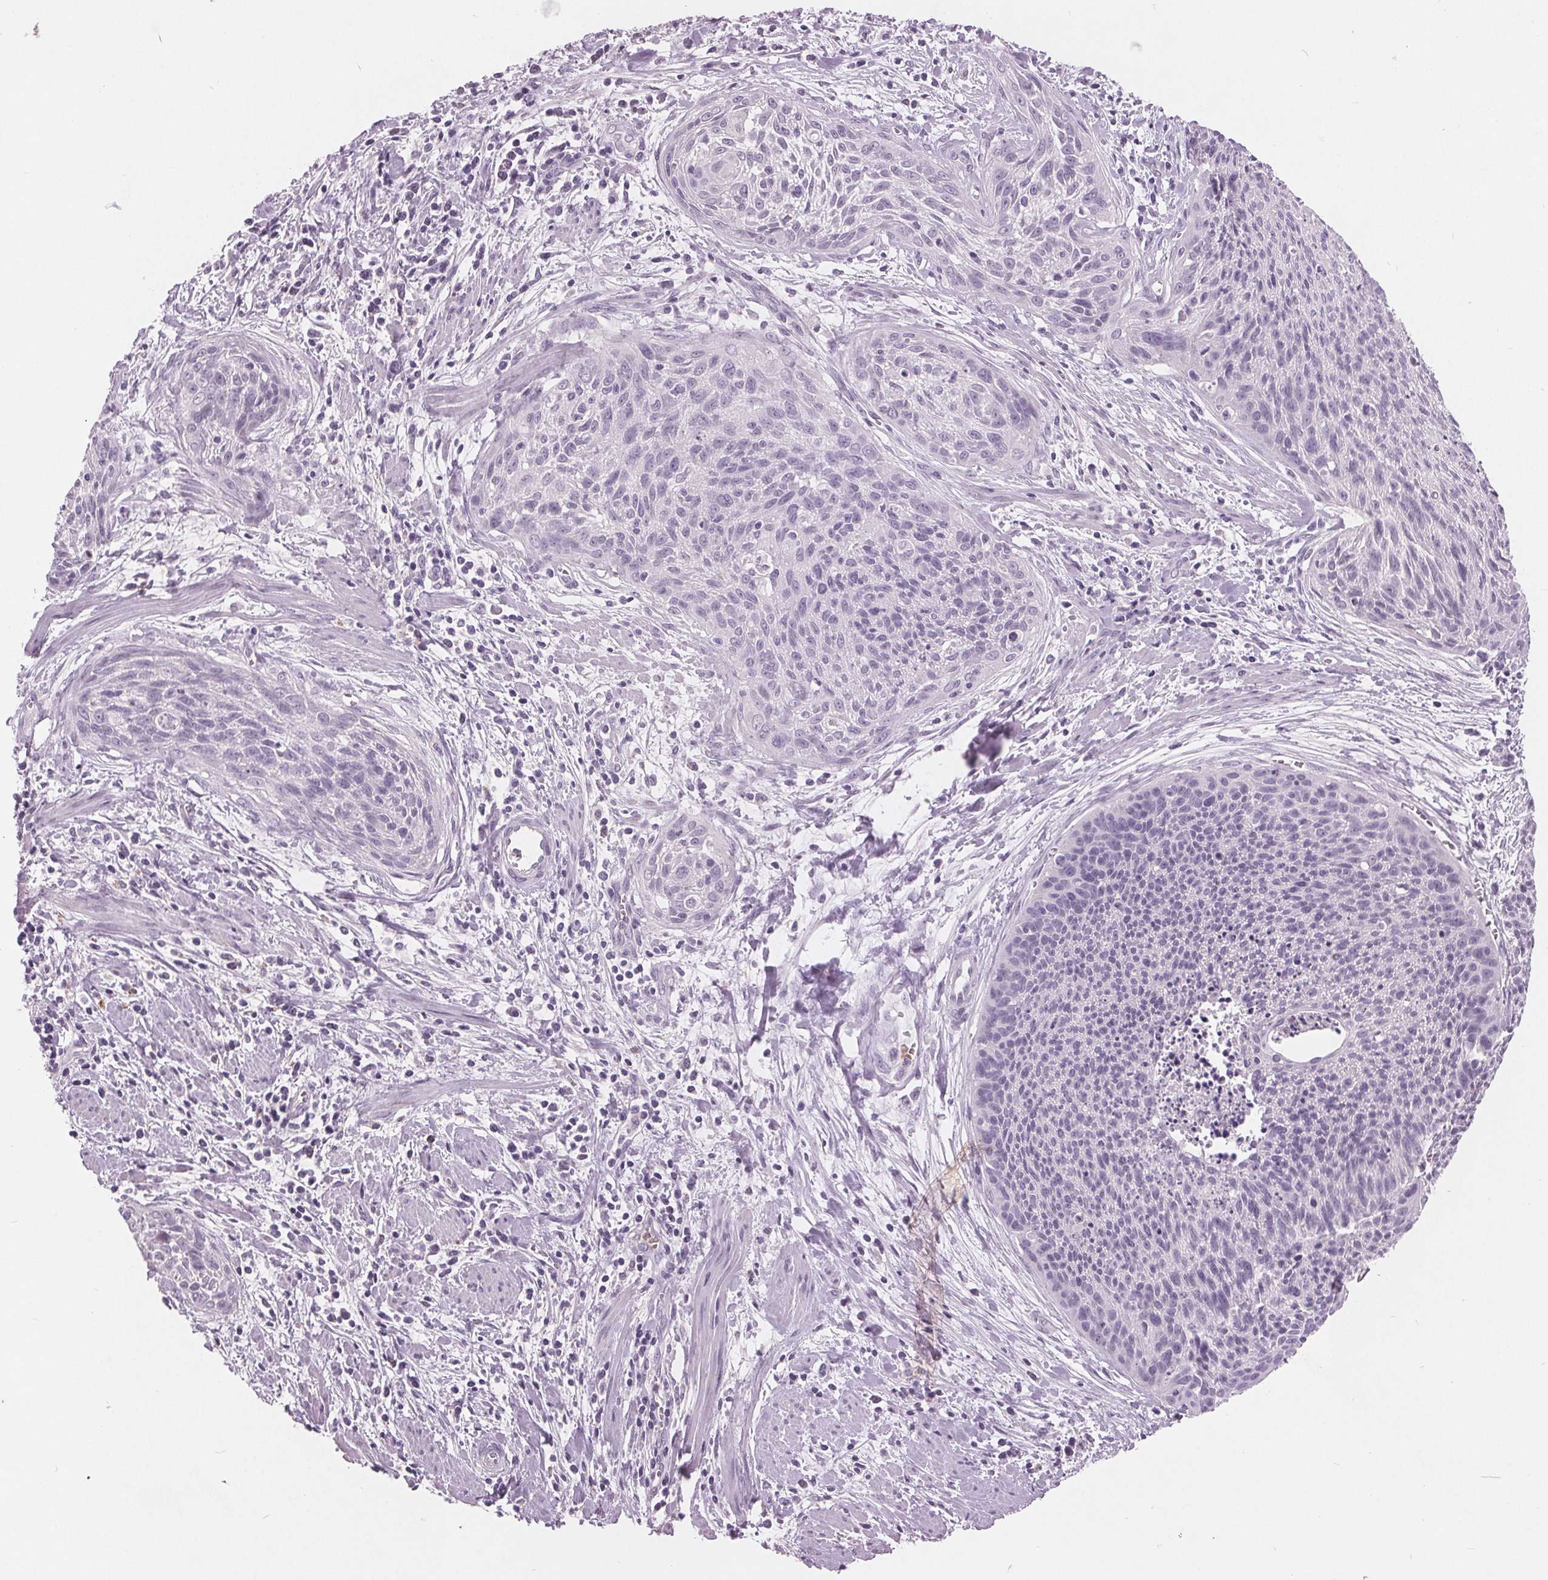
{"staining": {"intensity": "negative", "quantity": "none", "location": "none"}, "tissue": "cervical cancer", "cell_type": "Tumor cells", "image_type": "cancer", "snomed": [{"axis": "morphology", "description": "Squamous cell carcinoma, NOS"}, {"axis": "topography", "description": "Cervix"}], "caption": "DAB immunohistochemical staining of human cervical cancer (squamous cell carcinoma) shows no significant positivity in tumor cells. (Immunohistochemistry, brightfield microscopy, high magnification).", "gene": "PTPN14", "patient": {"sex": "female", "age": 55}}